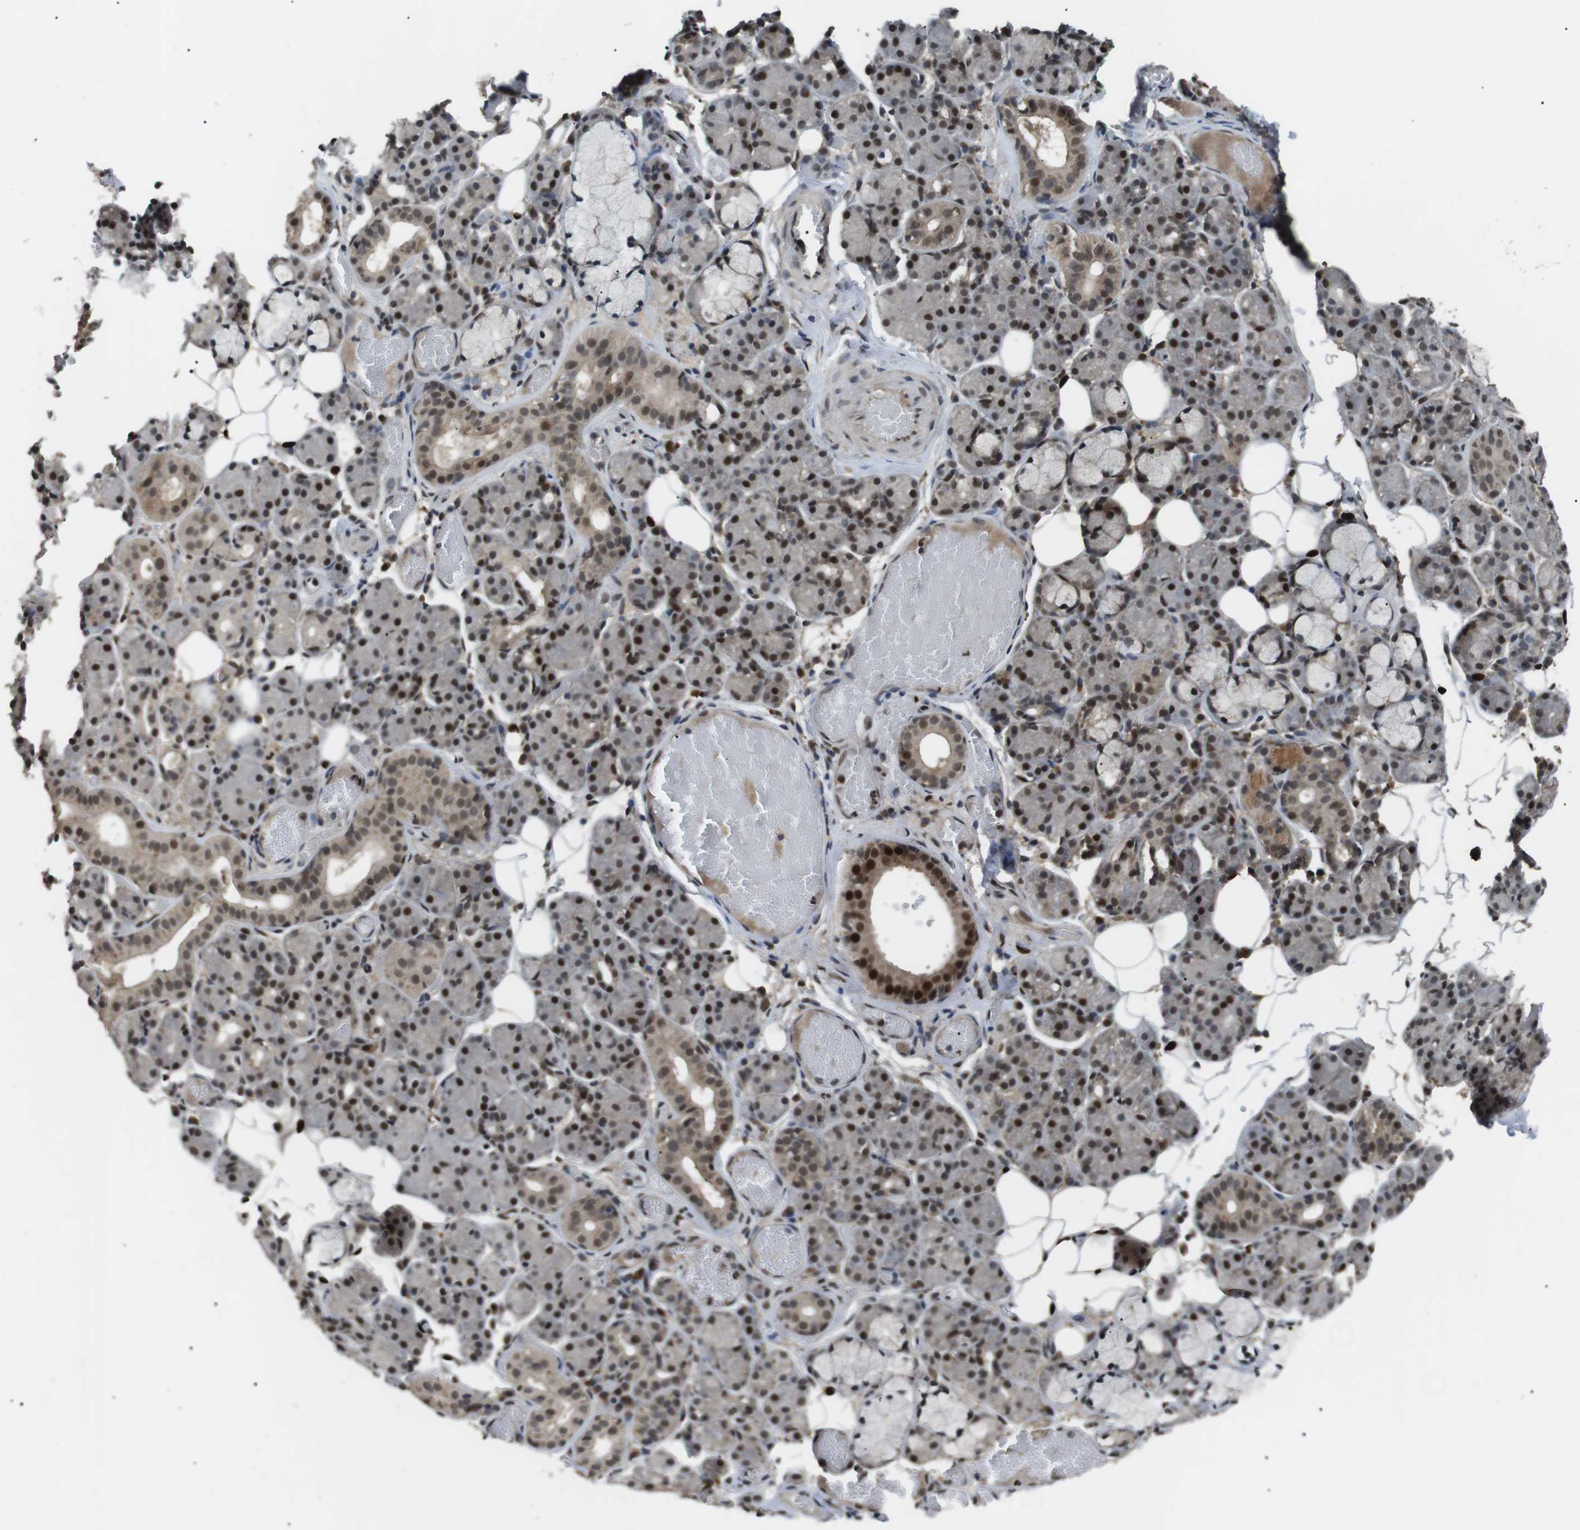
{"staining": {"intensity": "strong", "quantity": "25%-75%", "location": "cytoplasmic/membranous,nuclear"}, "tissue": "salivary gland", "cell_type": "Glandular cells", "image_type": "normal", "snomed": [{"axis": "morphology", "description": "Normal tissue, NOS"}, {"axis": "topography", "description": "Salivary gland"}], "caption": "Strong cytoplasmic/membranous,nuclear positivity for a protein is identified in about 25%-75% of glandular cells of unremarkable salivary gland using immunohistochemistry (IHC).", "gene": "ORAI3", "patient": {"sex": "male", "age": 63}}